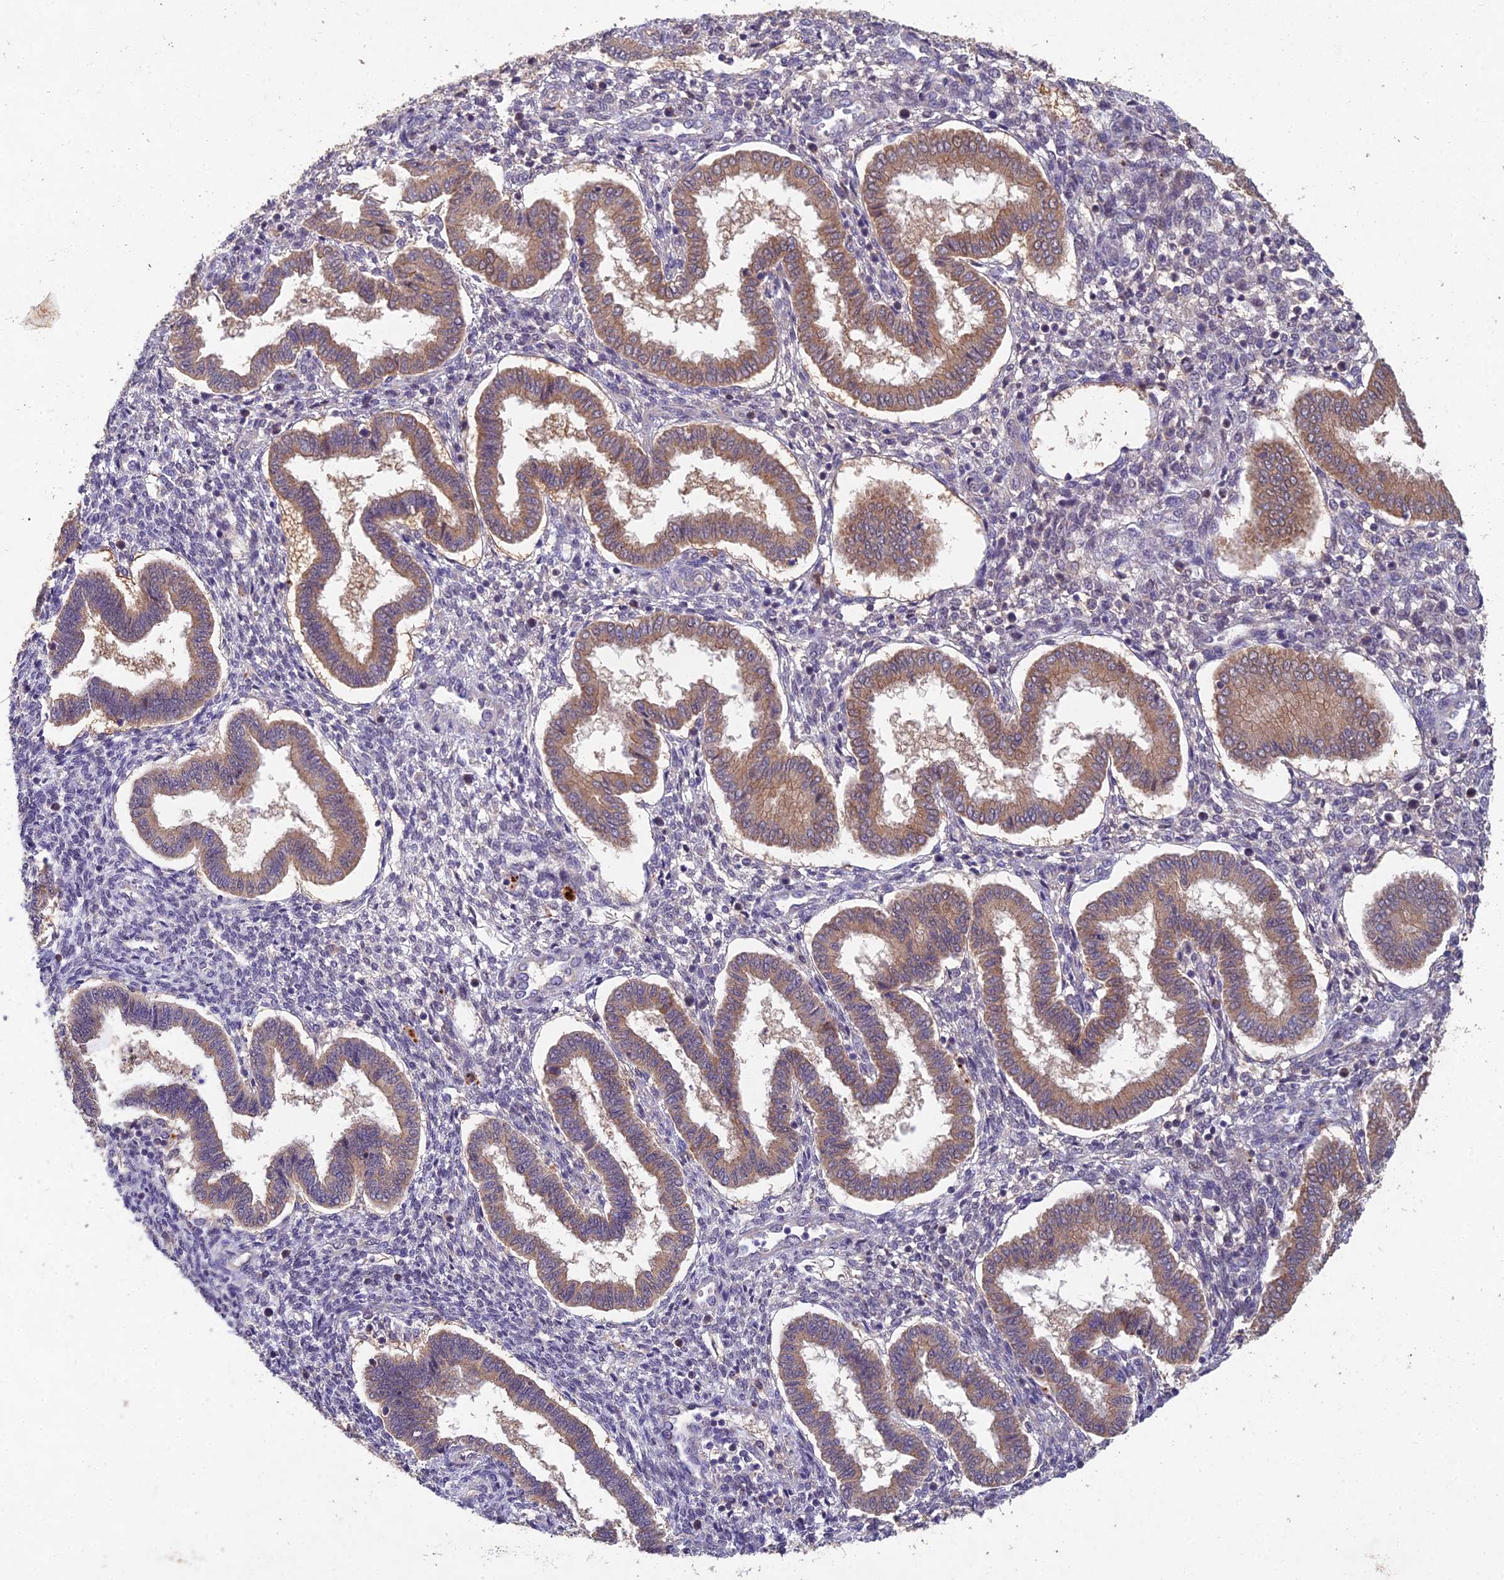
{"staining": {"intensity": "negative", "quantity": "none", "location": "none"}, "tissue": "endometrium", "cell_type": "Cells in endometrial stroma", "image_type": "normal", "snomed": [{"axis": "morphology", "description": "Normal tissue, NOS"}, {"axis": "topography", "description": "Endometrium"}], "caption": "A micrograph of human endometrium is negative for staining in cells in endometrial stroma. (IHC, brightfield microscopy, high magnification).", "gene": "NSMCE1", "patient": {"sex": "female", "age": 24}}